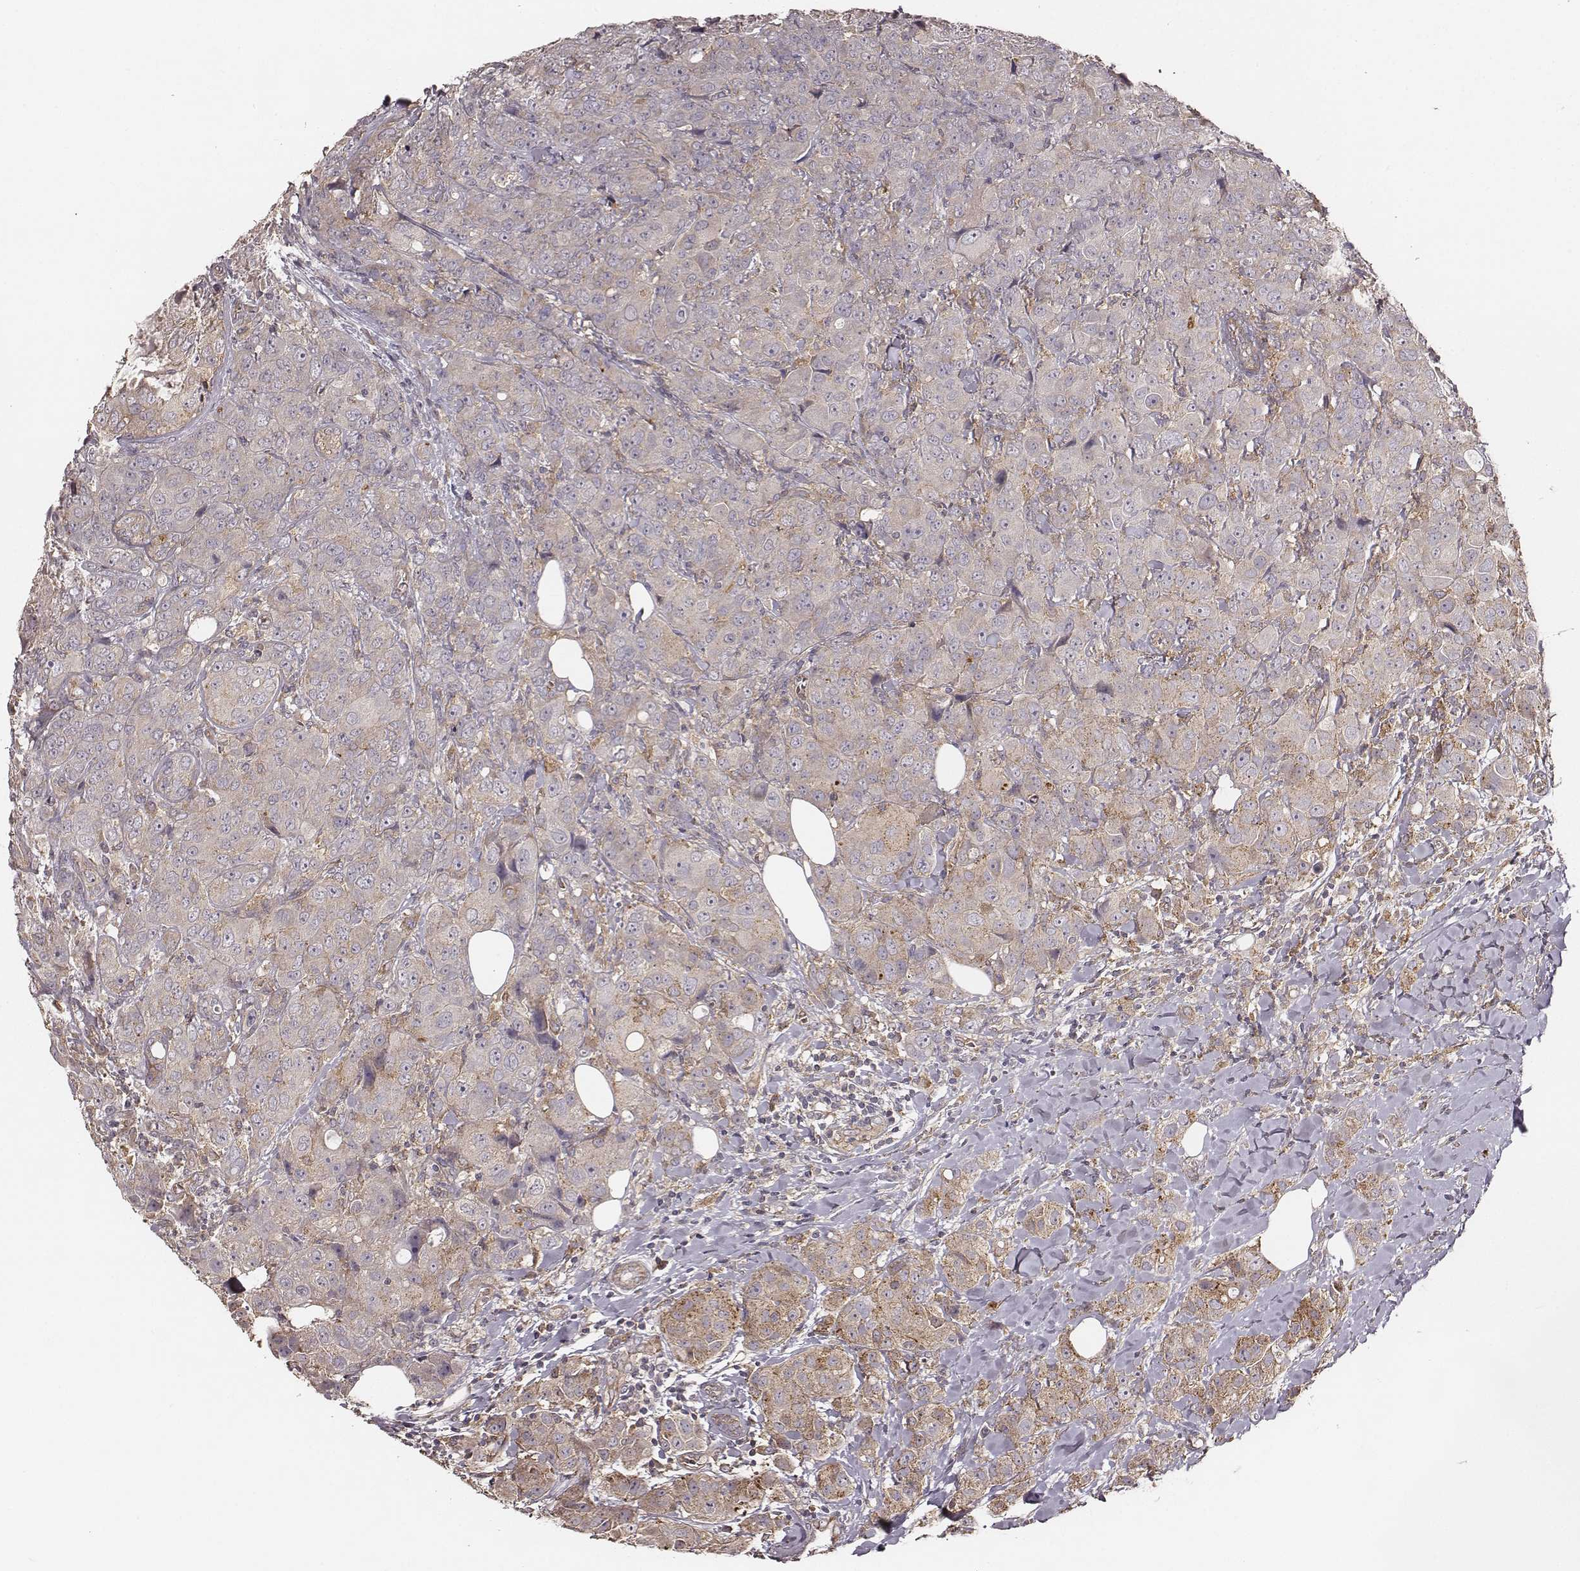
{"staining": {"intensity": "moderate", "quantity": "25%-75%", "location": "cytoplasmic/membranous"}, "tissue": "breast cancer", "cell_type": "Tumor cells", "image_type": "cancer", "snomed": [{"axis": "morphology", "description": "Duct carcinoma"}, {"axis": "topography", "description": "Breast"}], "caption": "Protein analysis of breast cancer tissue demonstrates moderate cytoplasmic/membranous expression in about 25%-75% of tumor cells.", "gene": "VPS26A", "patient": {"sex": "female", "age": 43}}